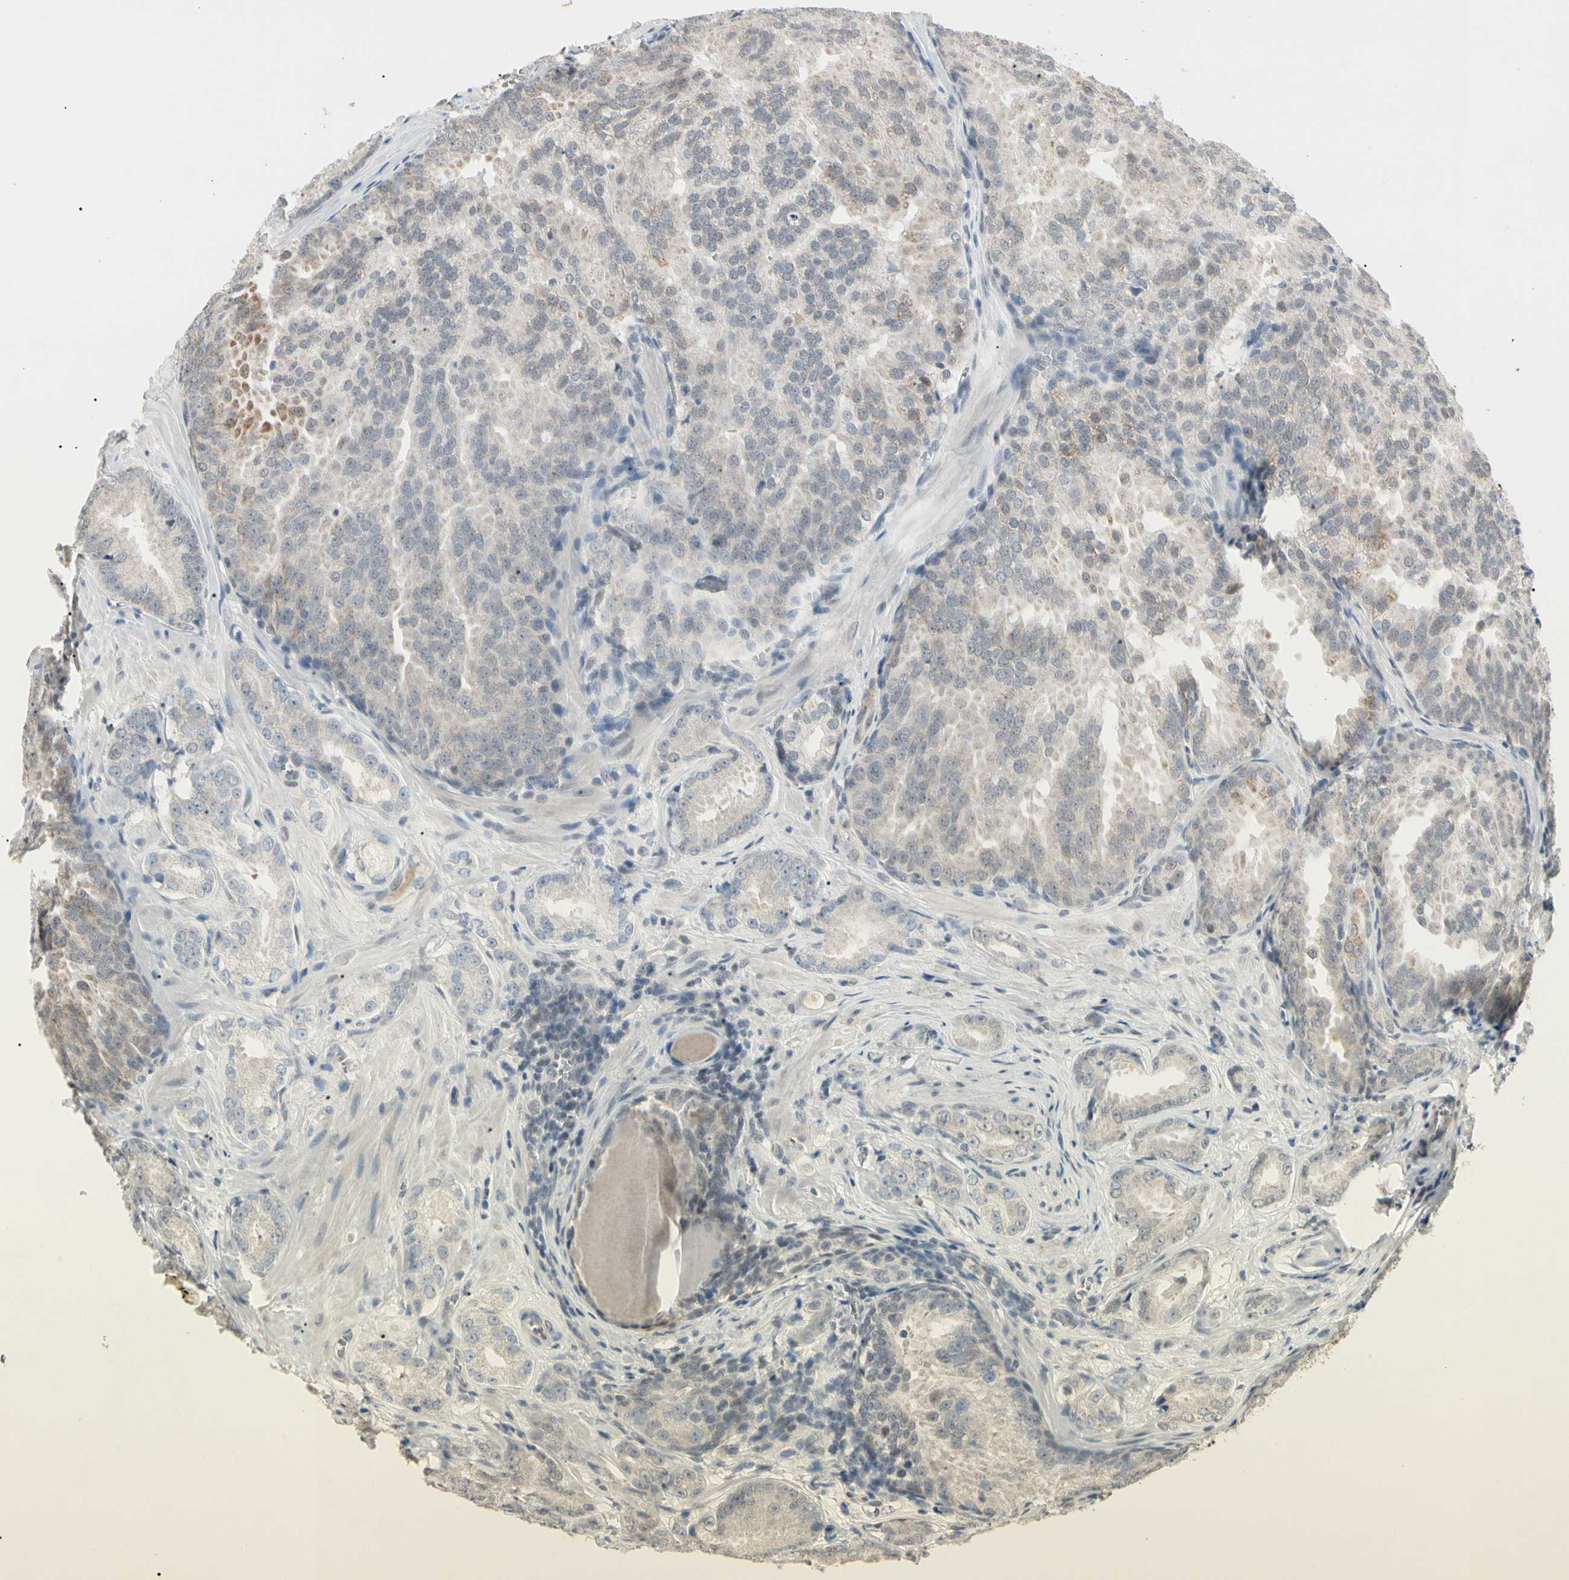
{"staining": {"intensity": "weak", "quantity": "<25%", "location": "cytoplasmic/membranous"}, "tissue": "prostate cancer", "cell_type": "Tumor cells", "image_type": "cancer", "snomed": [{"axis": "morphology", "description": "Adenocarcinoma, High grade"}, {"axis": "topography", "description": "Prostate"}], "caption": "Protein analysis of high-grade adenocarcinoma (prostate) exhibits no significant positivity in tumor cells.", "gene": "GREM1", "patient": {"sex": "male", "age": 64}}